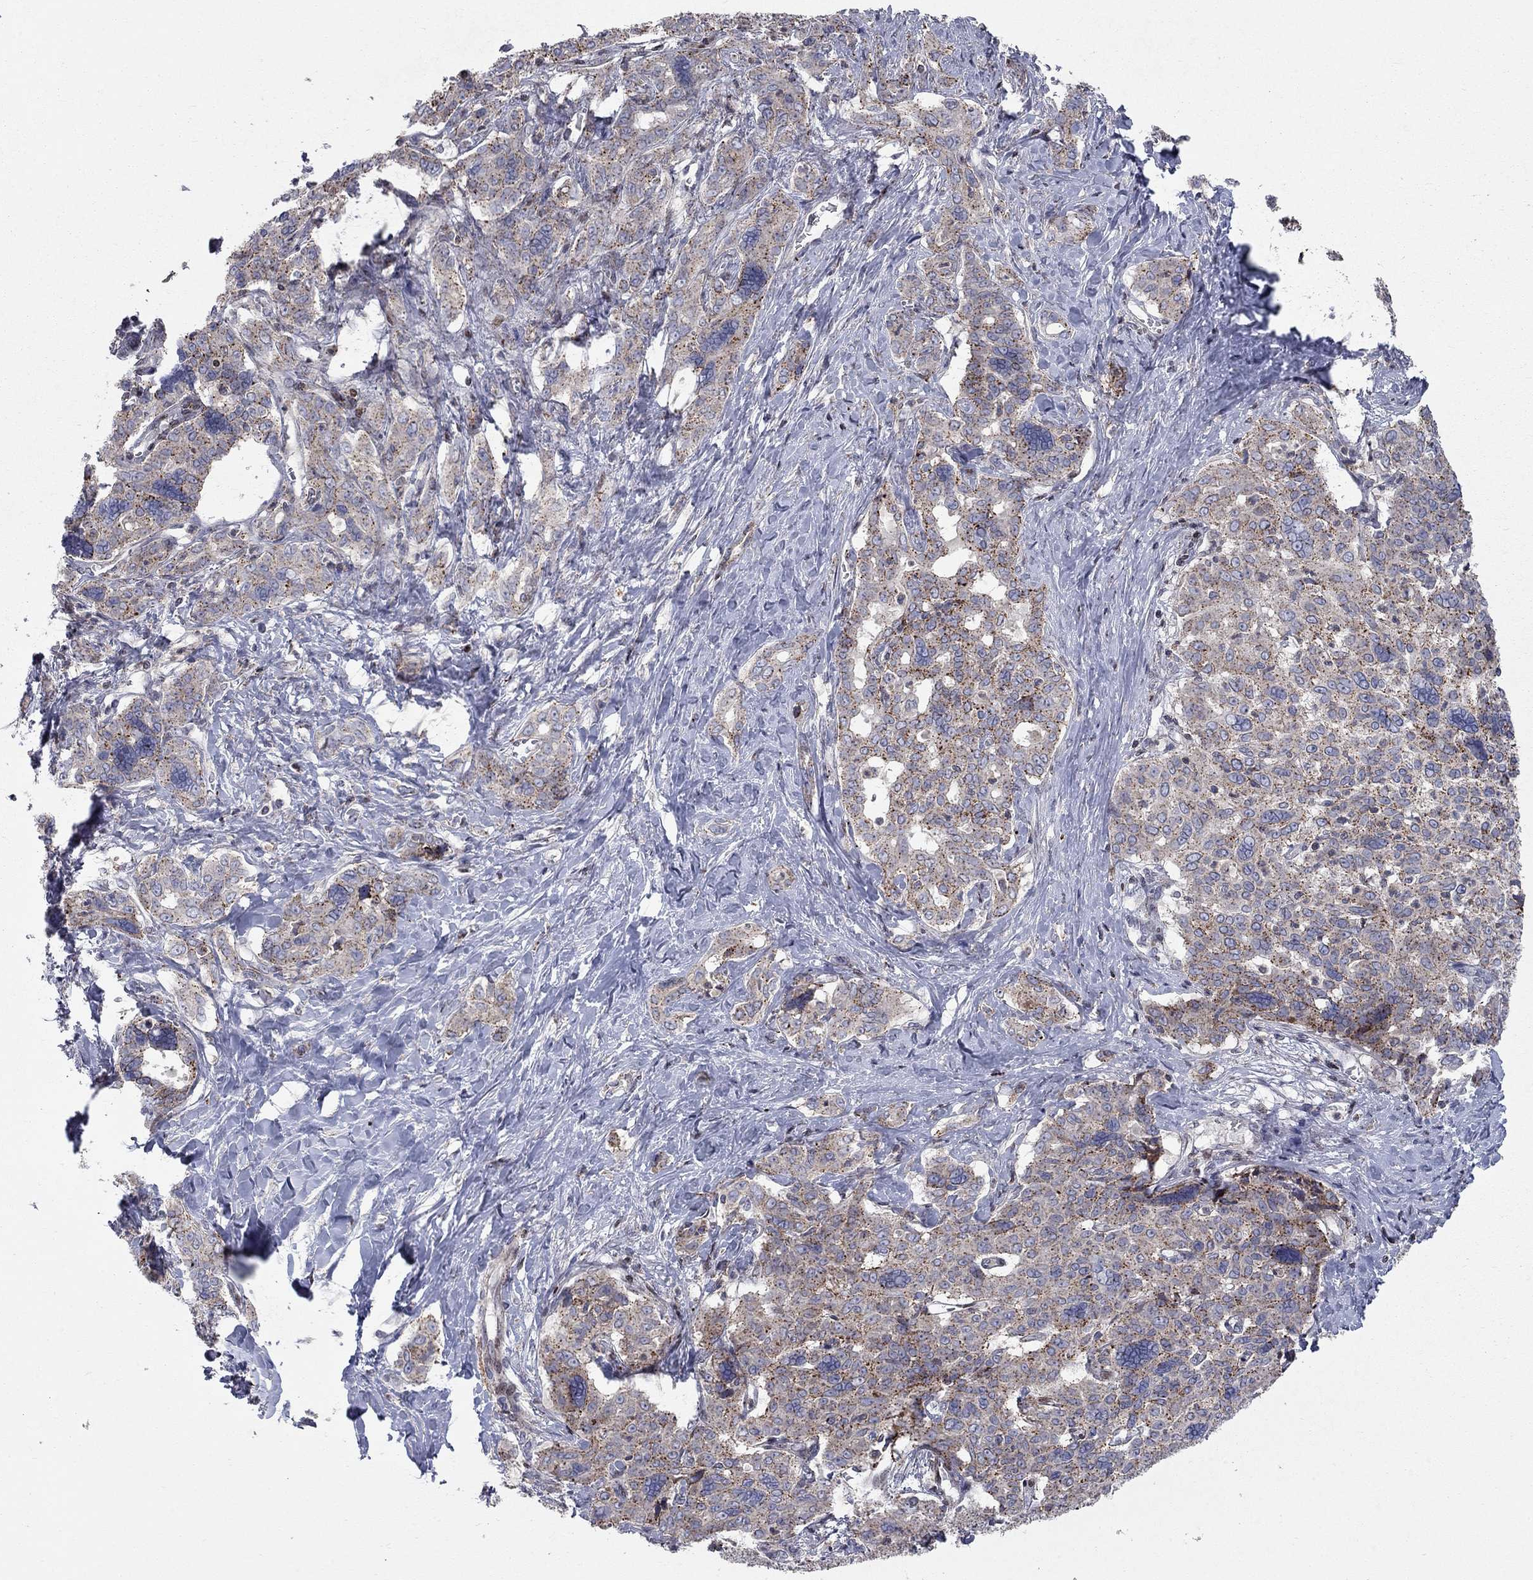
{"staining": {"intensity": "strong", "quantity": "25%-75%", "location": "cytoplasmic/membranous"}, "tissue": "liver cancer", "cell_type": "Tumor cells", "image_type": "cancer", "snomed": [{"axis": "morphology", "description": "Cholangiocarcinoma"}, {"axis": "topography", "description": "Liver"}], "caption": "A brown stain labels strong cytoplasmic/membranous expression of a protein in liver cancer tumor cells.", "gene": "ERN2", "patient": {"sex": "female", "age": 47}}